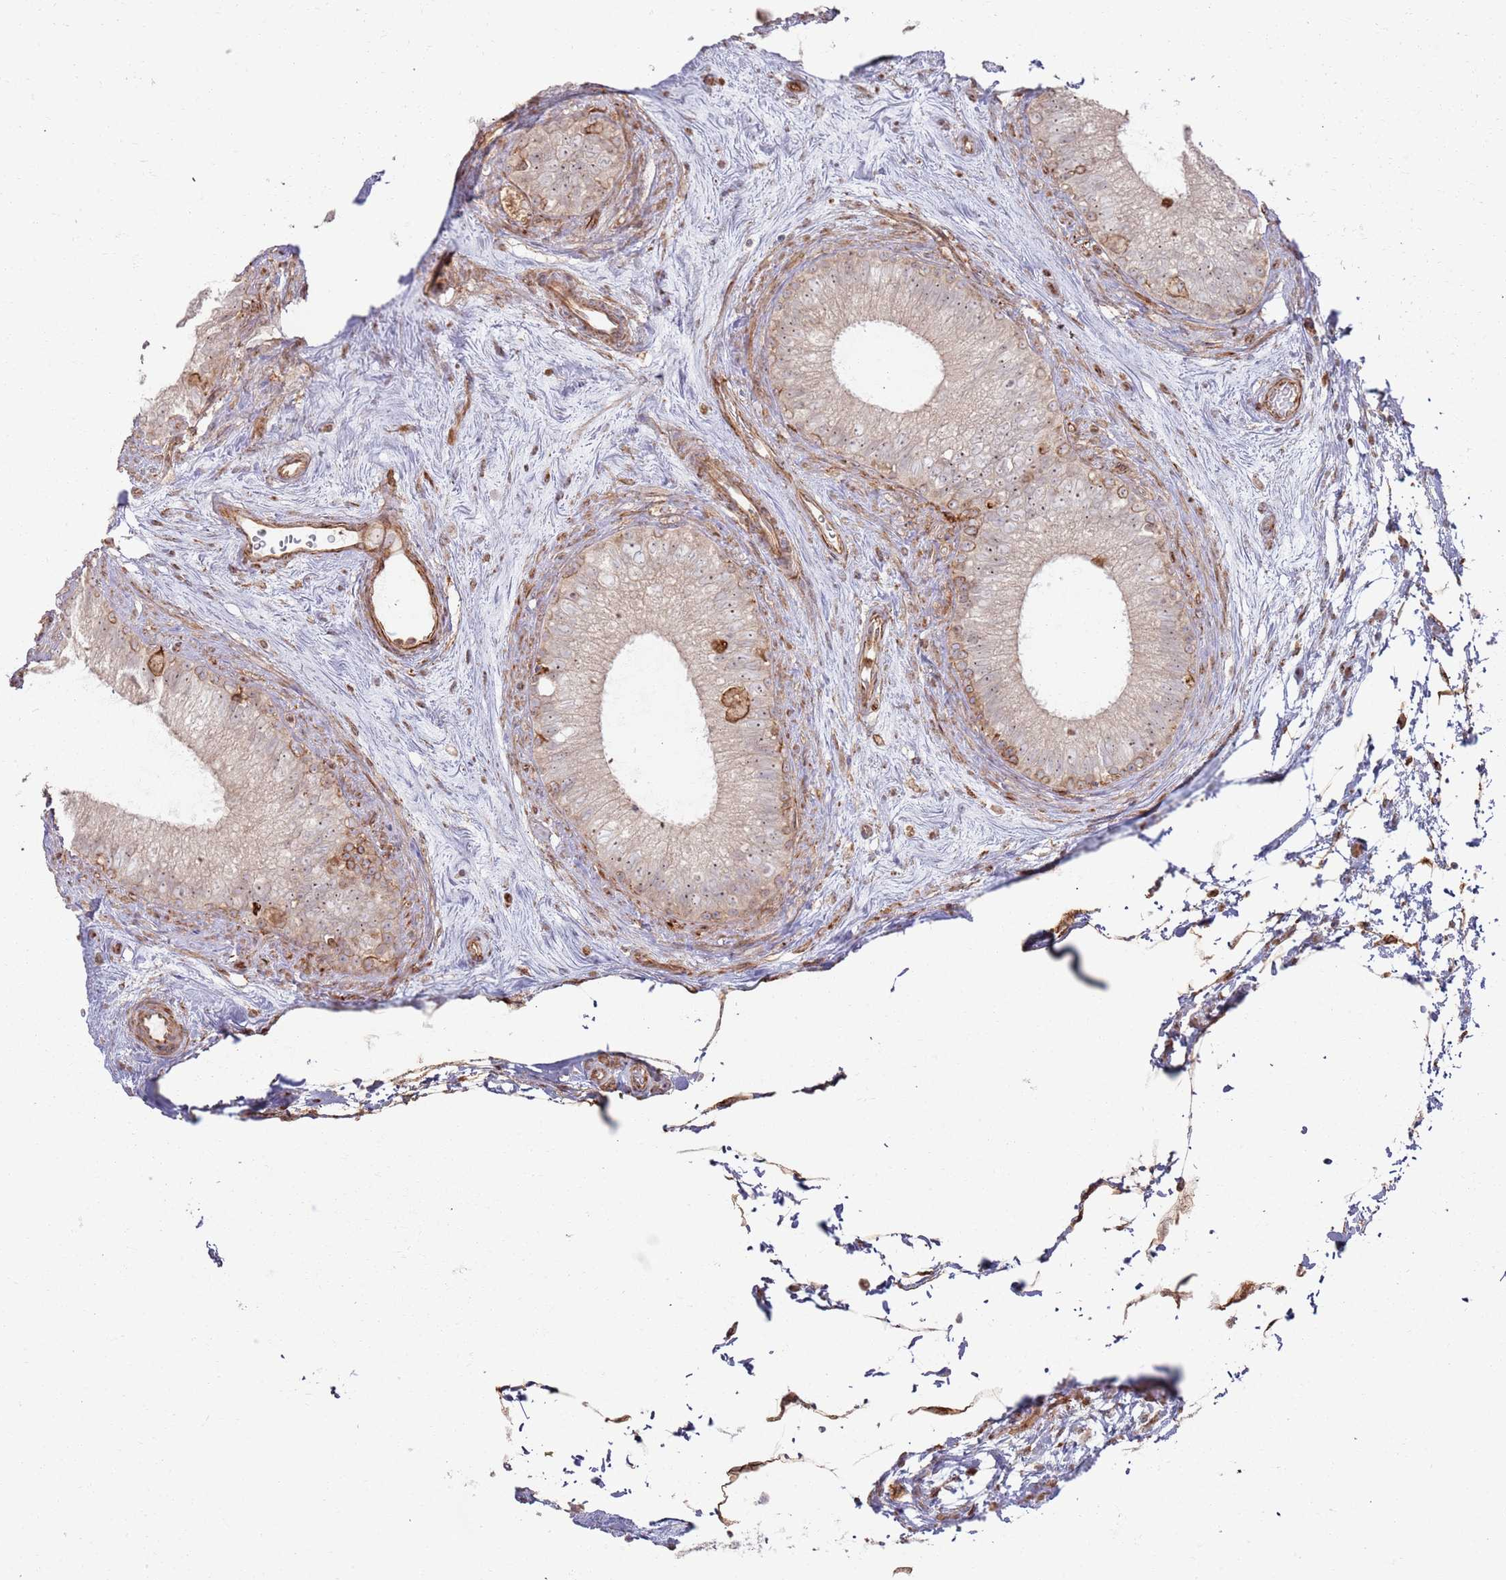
{"staining": {"intensity": "weak", "quantity": "25%-75%", "location": "nuclear"}, "tissue": "epididymis", "cell_type": "Glandular cells", "image_type": "normal", "snomed": [{"axis": "morphology", "description": "Normal tissue, NOS"}, {"axis": "topography", "description": "Epididymis"}], "caption": "Brown immunohistochemical staining in unremarkable epididymis demonstrates weak nuclear staining in approximately 25%-75% of glandular cells. Immunohistochemistry (ihc) stains the protein of interest in brown and the nuclei are stained blue.", "gene": "PHF21A", "patient": {"sex": "male", "age": 71}}